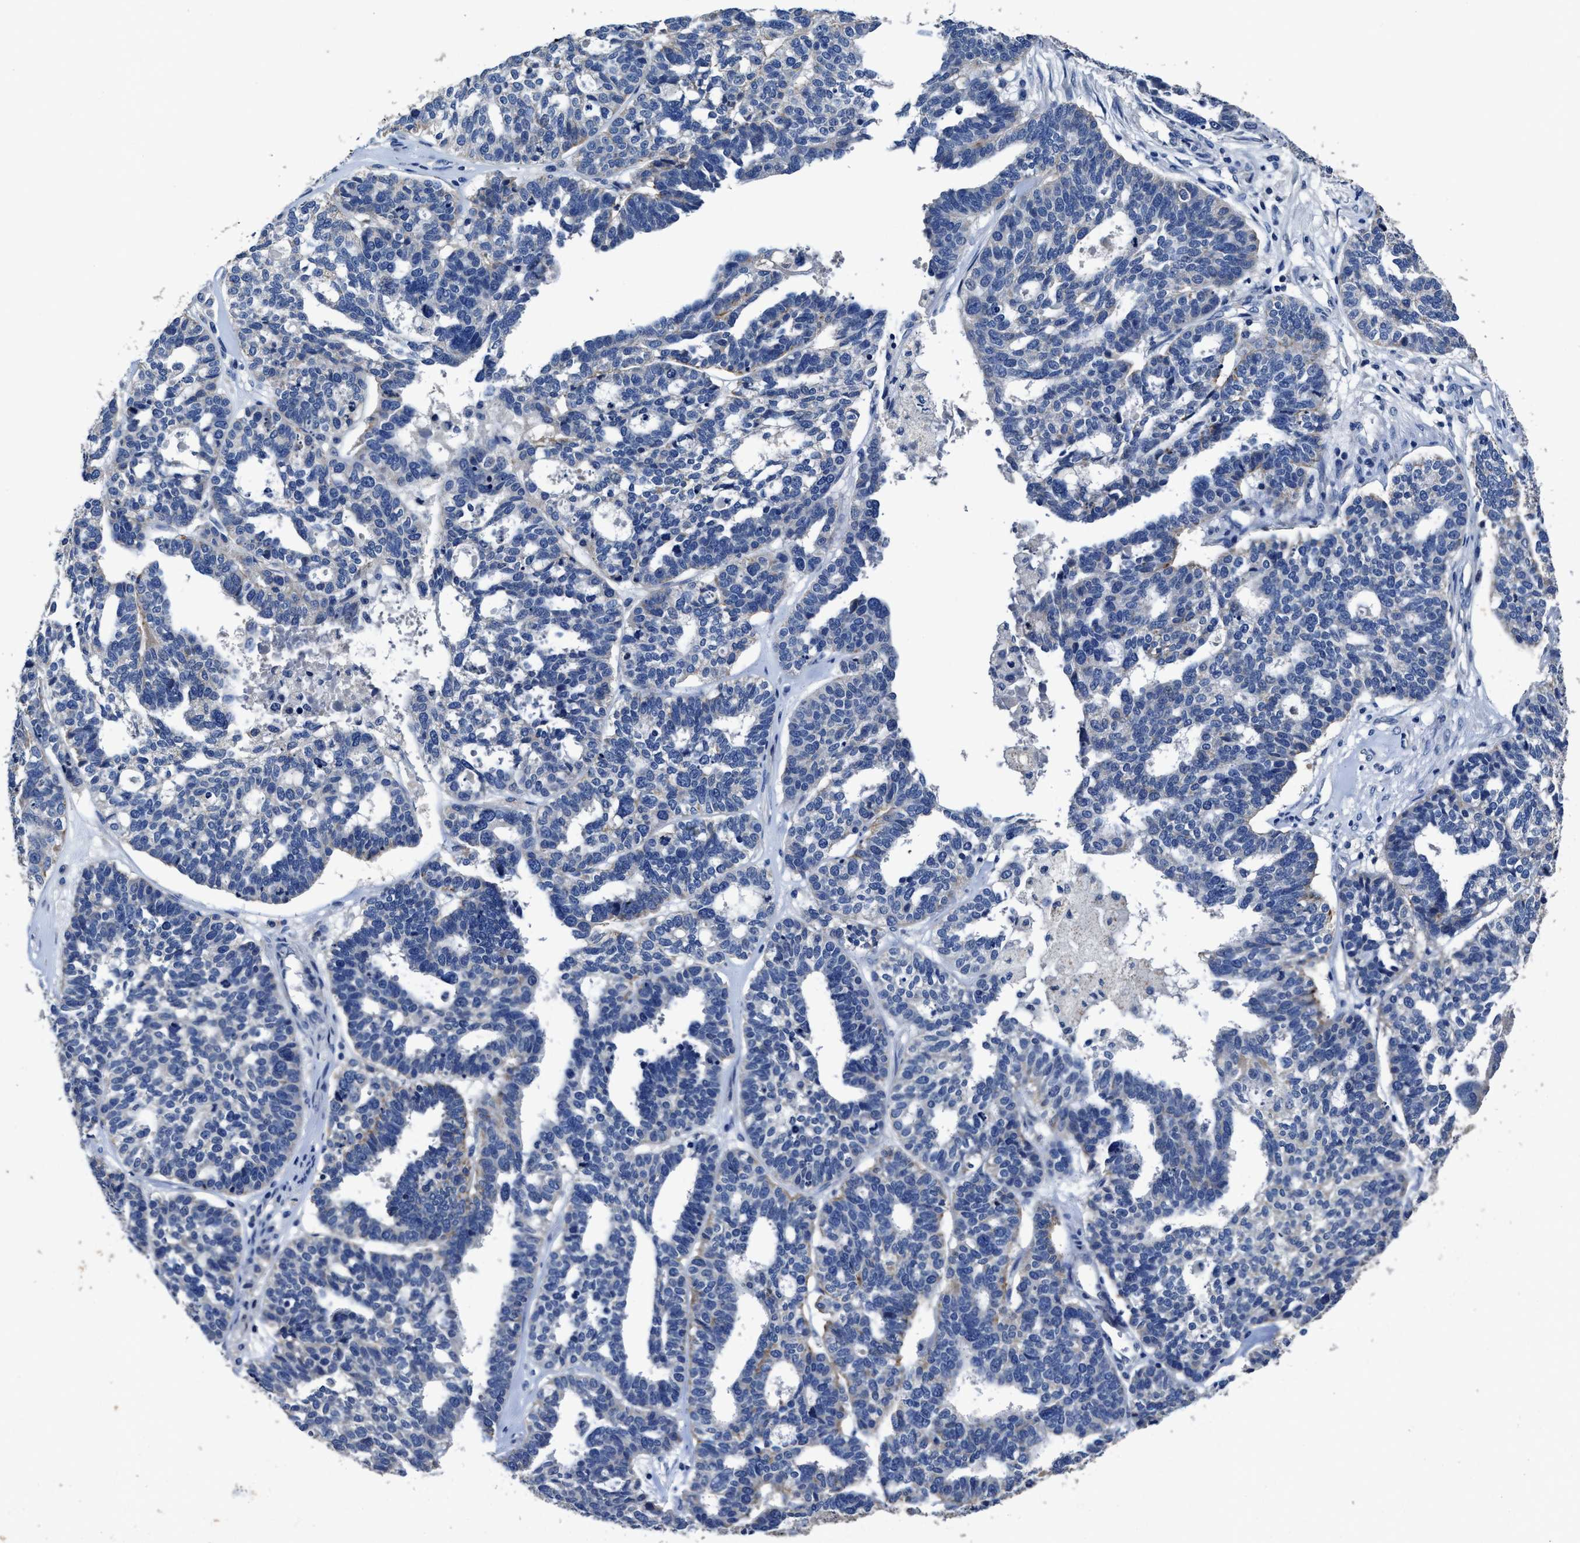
{"staining": {"intensity": "negative", "quantity": "none", "location": "none"}, "tissue": "ovarian cancer", "cell_type": "Tumor cells", "image_type": "cancer", "snomed": [{"axis": "morphology", "description": "Cystadenocarcinoma, serous, NOS"}, {"axis": "topography", "description": "Ovary"}], "caption": "This histopathology image is of ovarian cancer stained with immunohistochemistry to label a protein in brown with the nuclei are counter-stained blue. There is no expression in tumor cells.", "gene": "UBR4", "patient": {"sex": "female", "age": 59}}